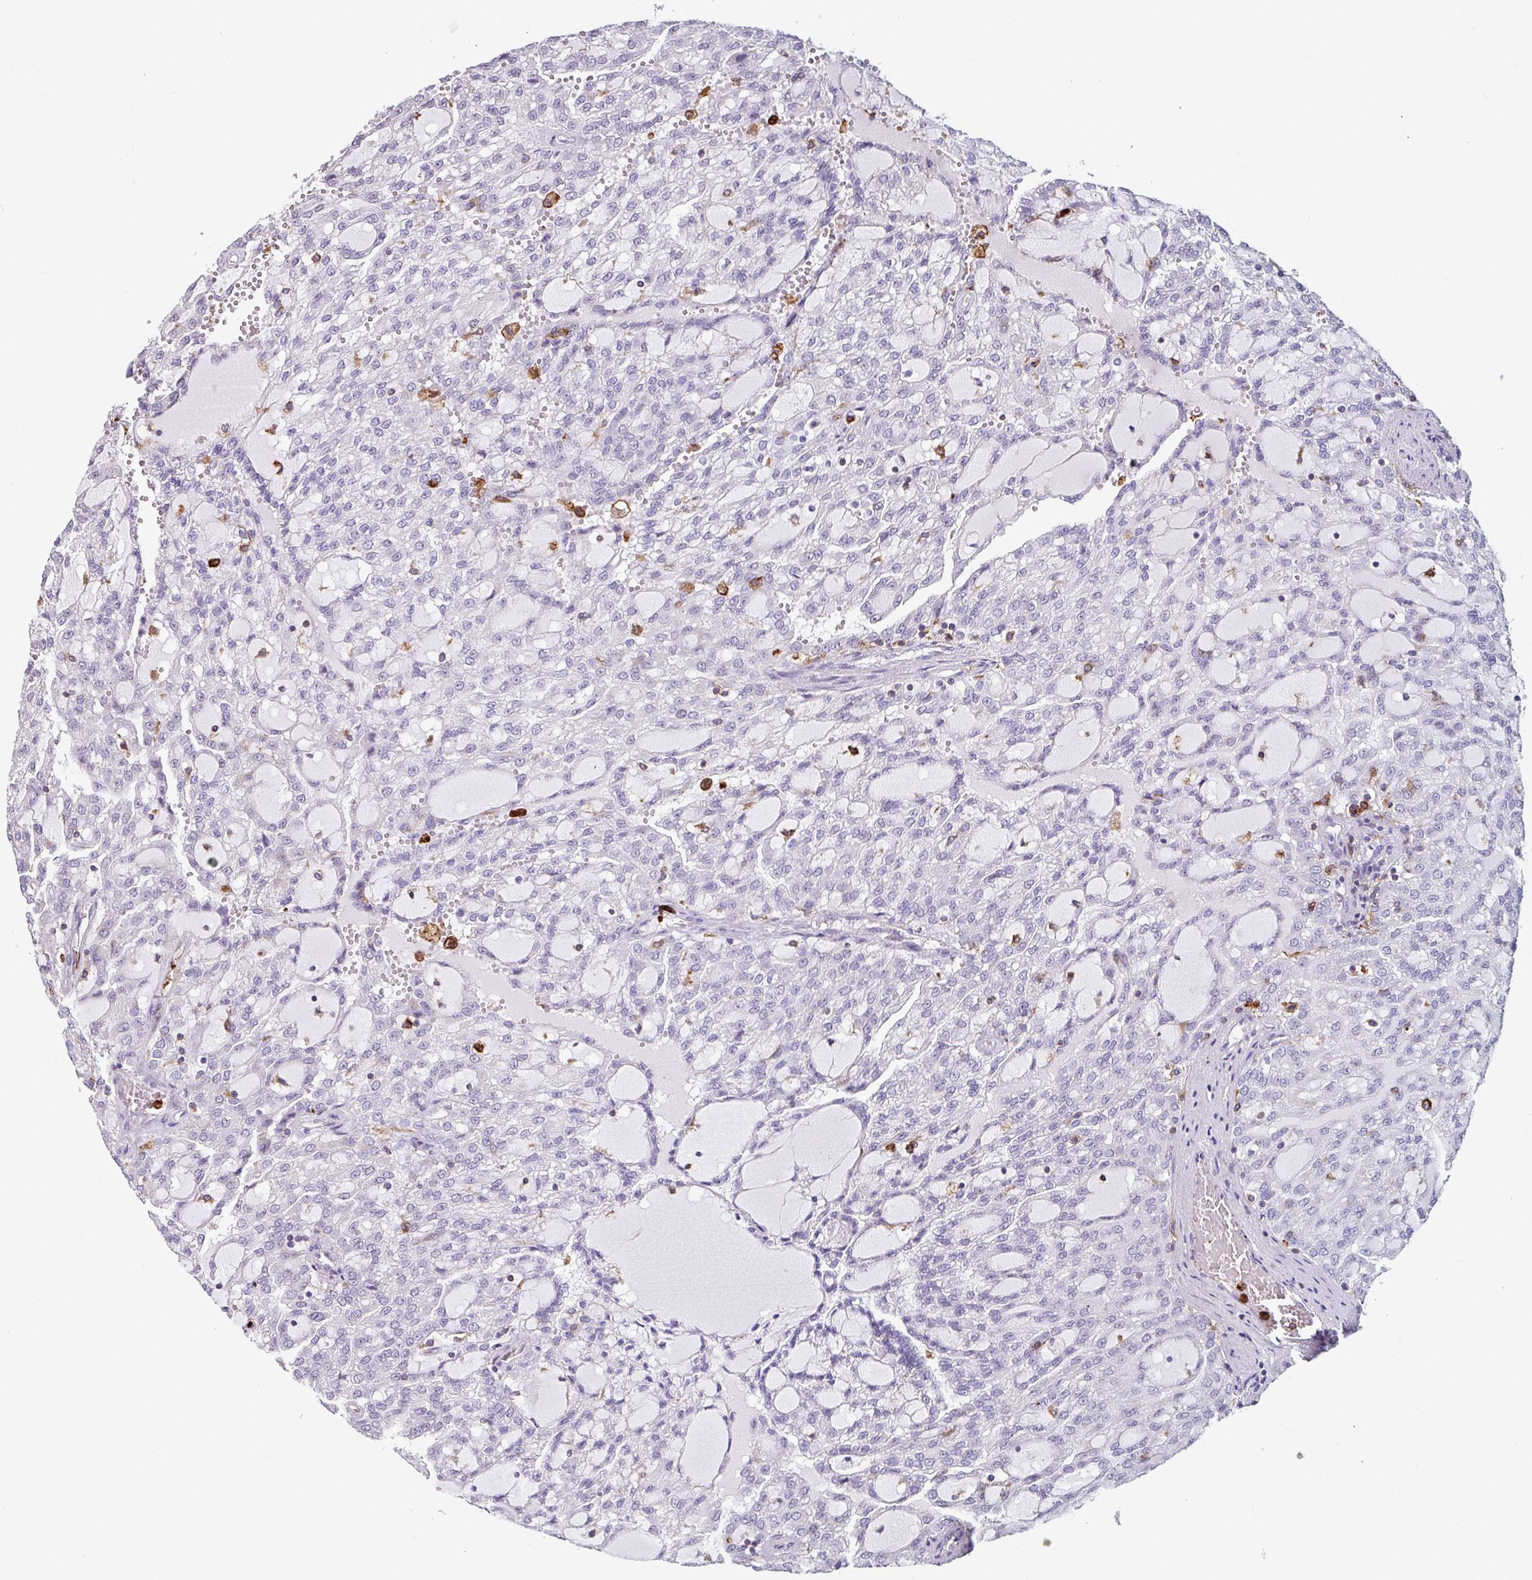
{"staining": {"intensity": "negative", "quantity": "none", "location": "none"}, "tissue": "renal cancer", "cell_type": "Tumor cells", "image_type": "cancer", "snomed": [{"axis": "morphology", "description": "Adenocarcinoma, NOS"}, {"axis": "topography", "description": "Kidney"}], "caption": "DAB (3,3'-diaminobenzidine) immunohistochemical staining of adenocarcinoma (renal) demonstrates no significant expression in tumor cells.", "gene": "EXOSC5", "patient": {"sex": "male", "age": 63}}